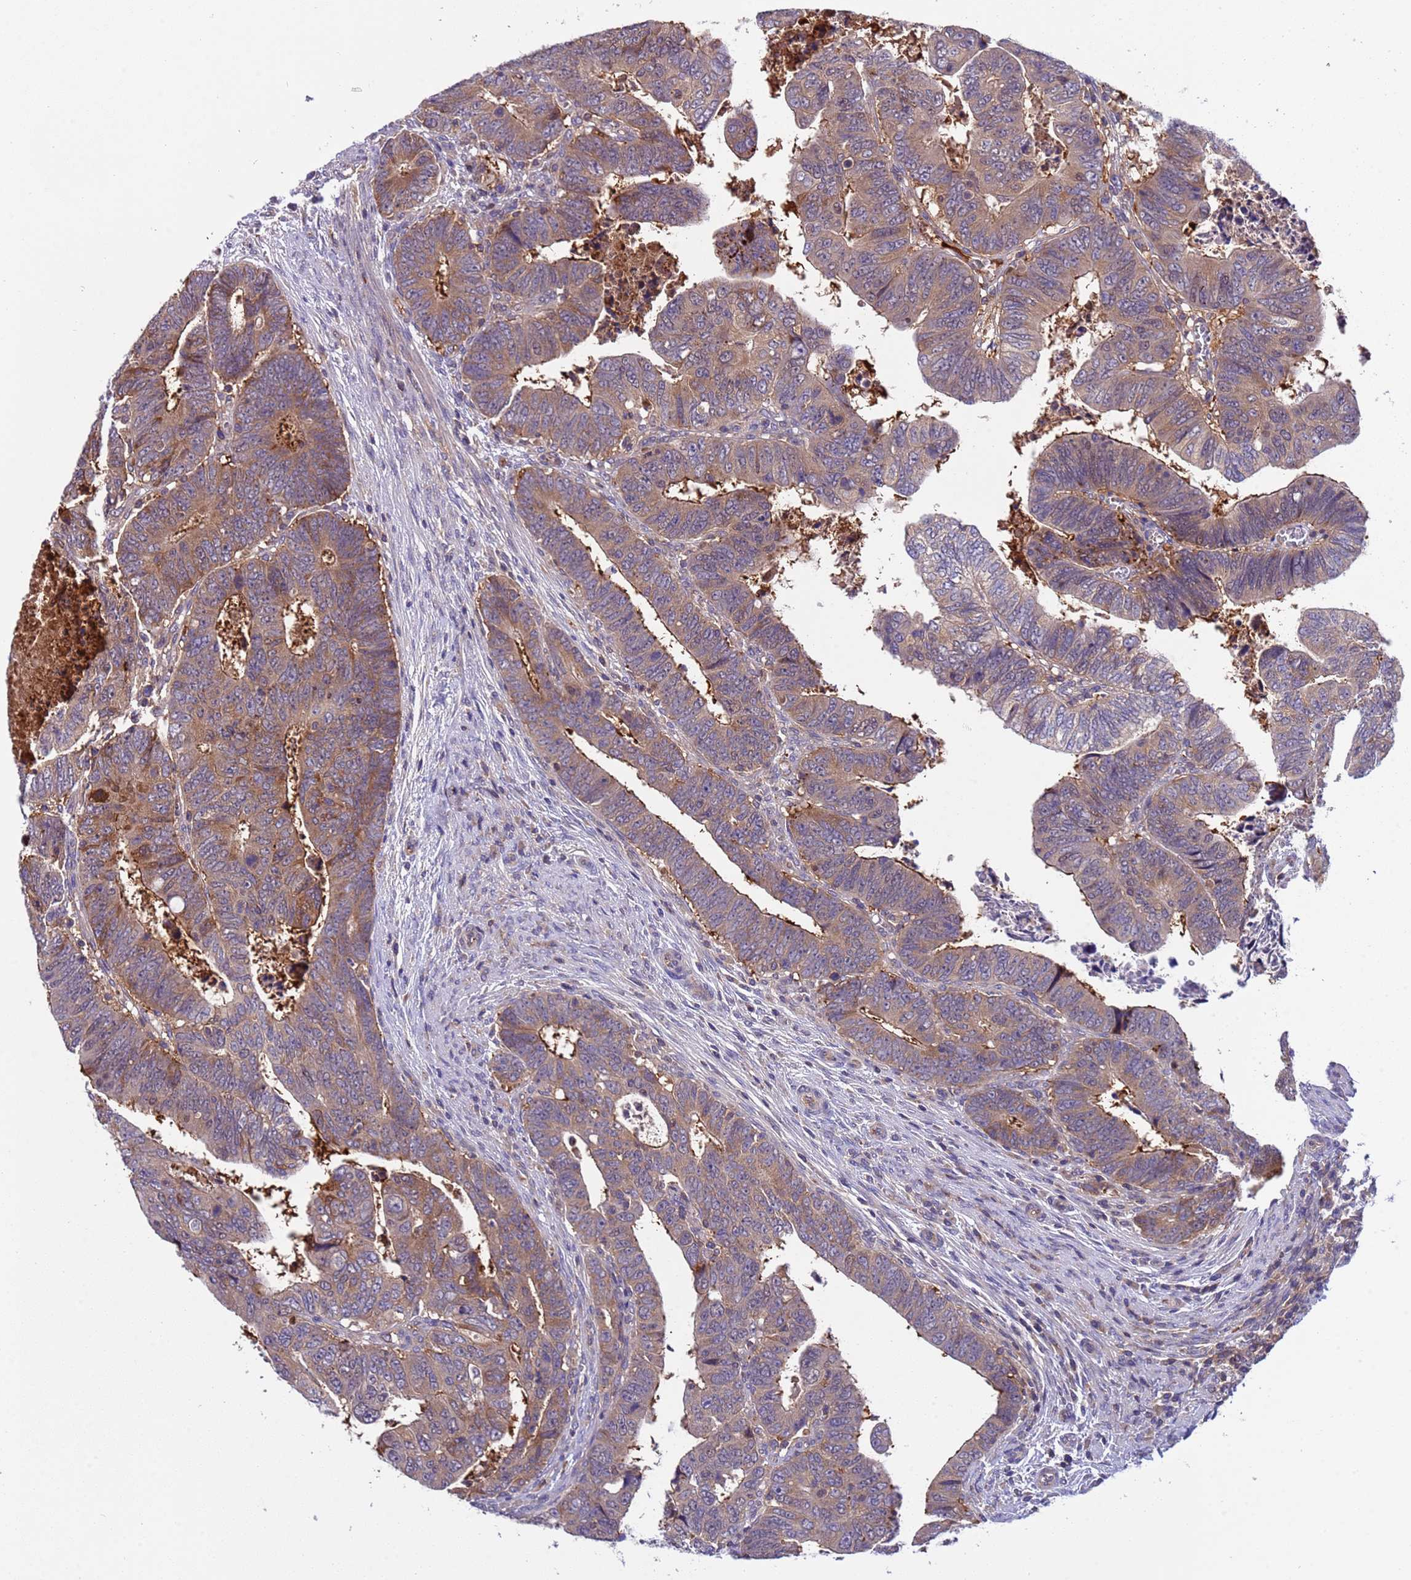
{"staining": {"intensity": "weak", "quantity": ">75%", "location": "cytoplasmic/membranous"}, "tissue": "colorectal cancer", "cell_type": "Tumor cells", "image_type": "cancer", "snomed": [{"axis": "morphology", "description": "Normal tissue, NOS"}, {"axis": "morphology", "description": "Adenocarcinoma, NOS"}, {"axis": "topography", "description": "Rectum"}], "caption": "The micrograph demonstrates a brown stain indicating the presence of a protein in the cytoplasmic/membranous of tumor cells in colorectal cancer (adenocarcinoma).", "gene": "PARP16", "patient": {"sex": "female", "age": 65}}